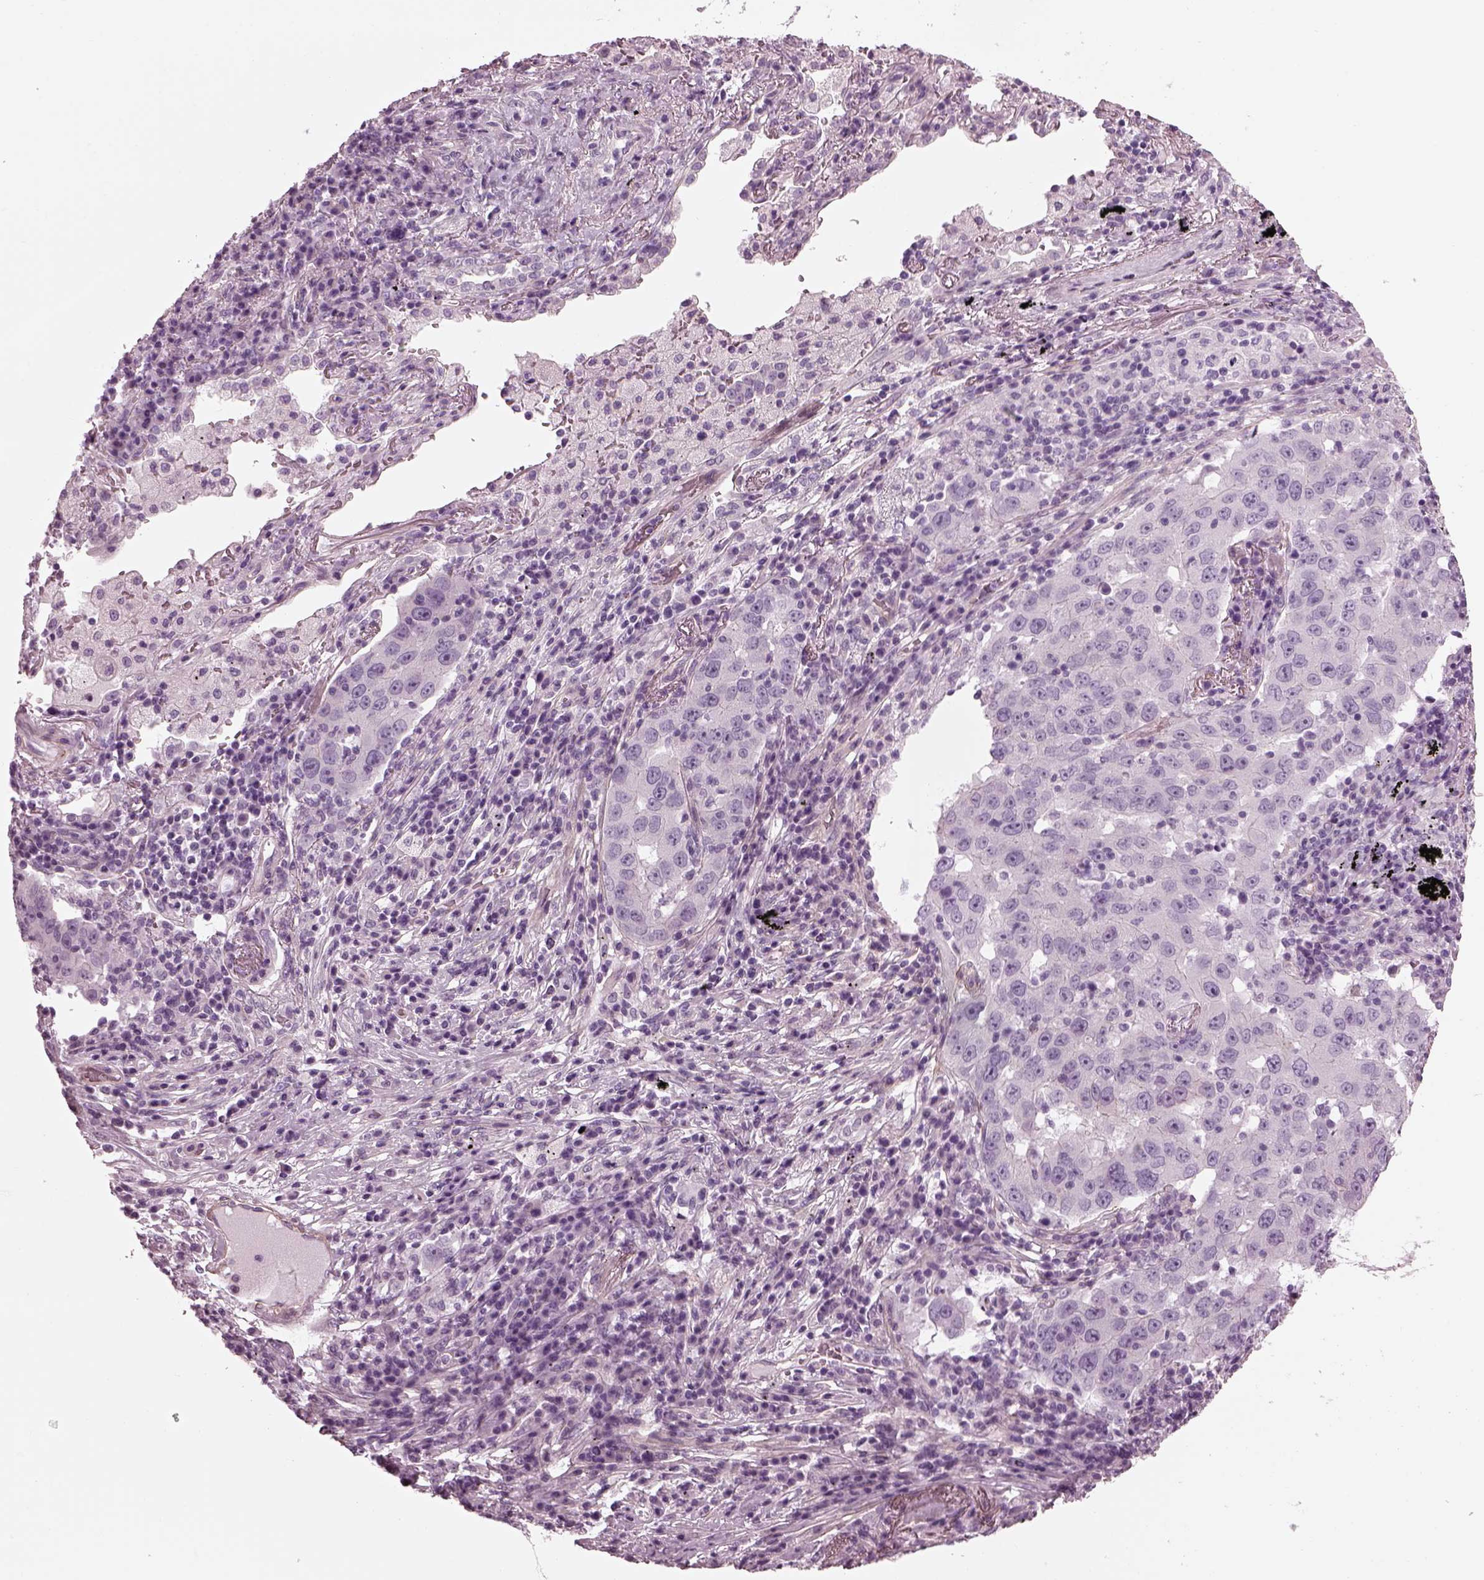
{"staining": {"intensity": "negative", "quantity": "none", "location": "none"}, "tissue": "lung cancer", "cell_type": "Tumor cells", "image_type": "cancer", "snomed": [{"axis": "morphology", "description": "Adenocarcinoma, NOS"}, {"axis": "topography", "description": "Lung"}], "caption": "Photomicrograph shows no significant protein positivity in tumor cells of lung cancer (adenocarcinoma). (DAB (3,3'-diaminobenzidine) immunohistochemistry visualized using brightfield microscopy, high magnification).", "gene": "BFSP1", "patient": {"sex": "male", "age": 73}}